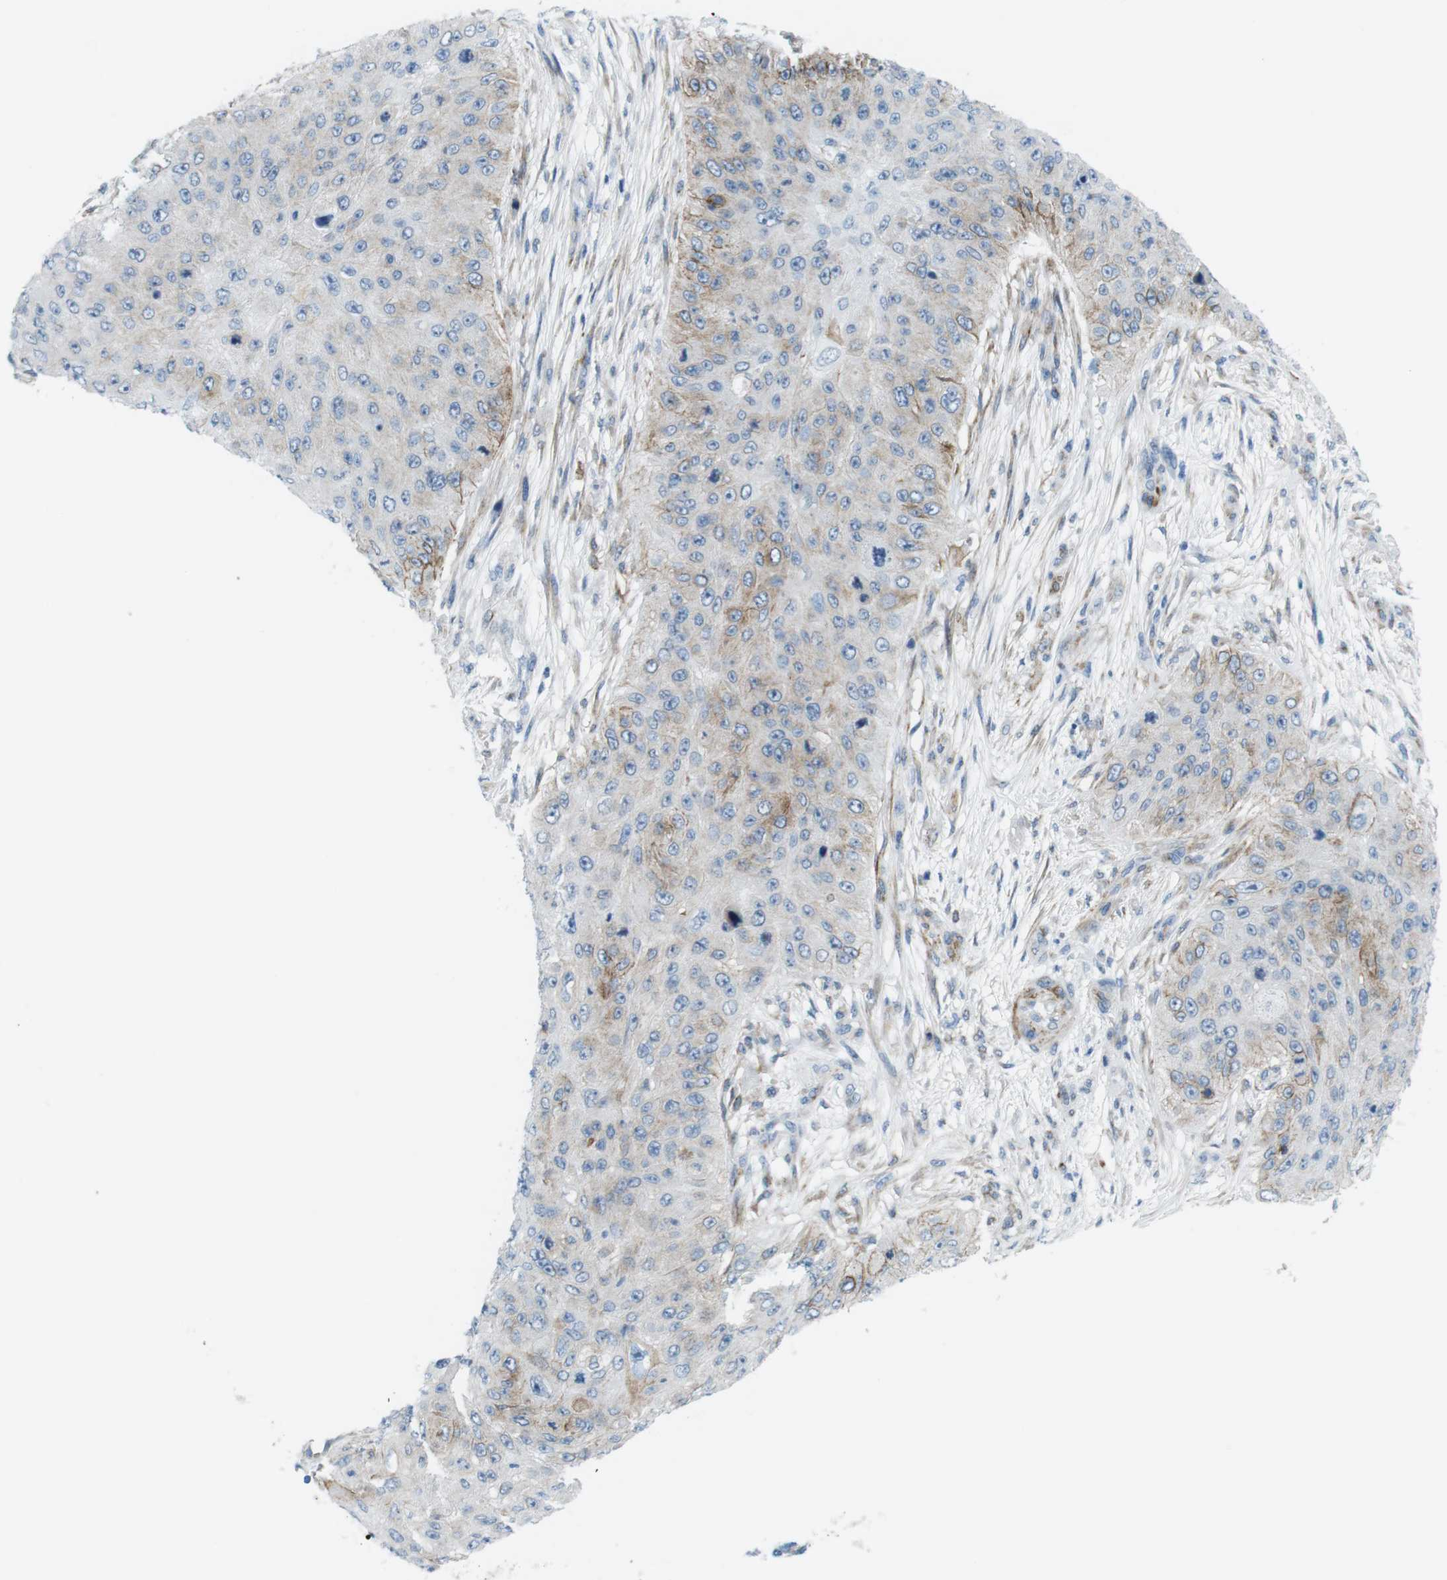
{"staining": {"intensity": "moderate", "quantity": "25%-75%", "location": "cytoplasmic/membranous"}, "tissue": "skin cancer", "cell_type": "Tumor cells", "image_type": "cancer", "snomed": [{"axis": "morphology", "description": "Squamous cell carcinoma, NOS"}, {"axis": "topography", "description": "Skin"}], "caption": "DAB (3,3'-diaminobenzidine) immunohistochemical staining of skin squamous cell carcinoma demonstrates moderate cytoplasmic/membranous protein expression in approximately 25%-75% of tumor cells.", "gene": "MYH9", "patient": {"sex": "female", "age": 80}}